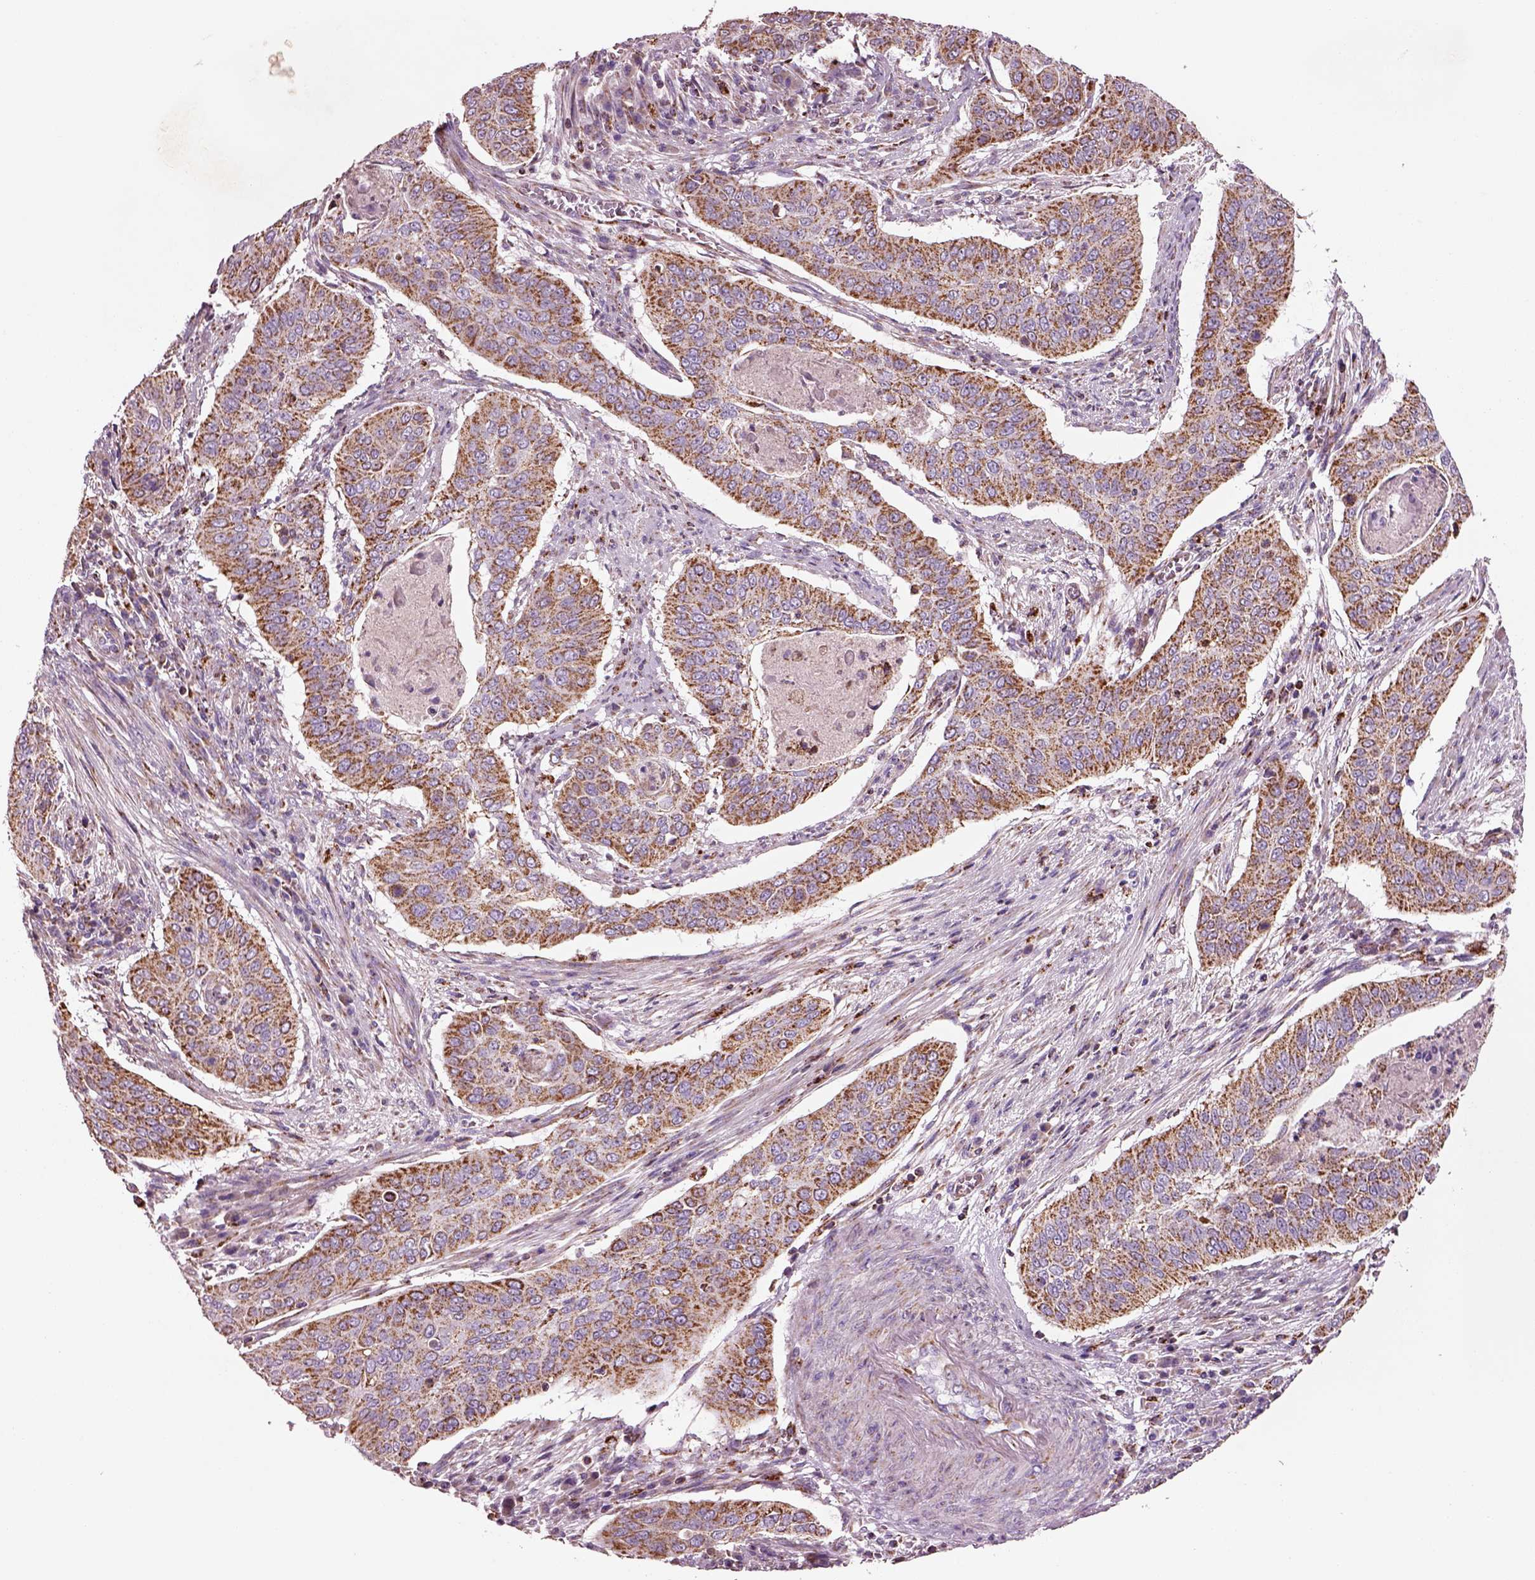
{"staining": {"intensity": "moderate", "quantity": ">75%", "location": "cytoplasmic/membranous"}, "tissue": "cervical cancer", "cell_type": "Tumor cells", "image_type": "cancer", "snomed": [{"axis": "morphology", "description": "Squamous cell carcinoma, NOS"}, {"axis": "topography", "description": "Cervix"}], "caption": "This image shows immunohistochemistry staining of cervical cancer (squamous cell carcinoma), with medium moderate cytoplasmic/membranous expression in approximately >75% of tumor cells.", "gene": "SLC25A24", "patient": {"sex": "female", "age": 39}}